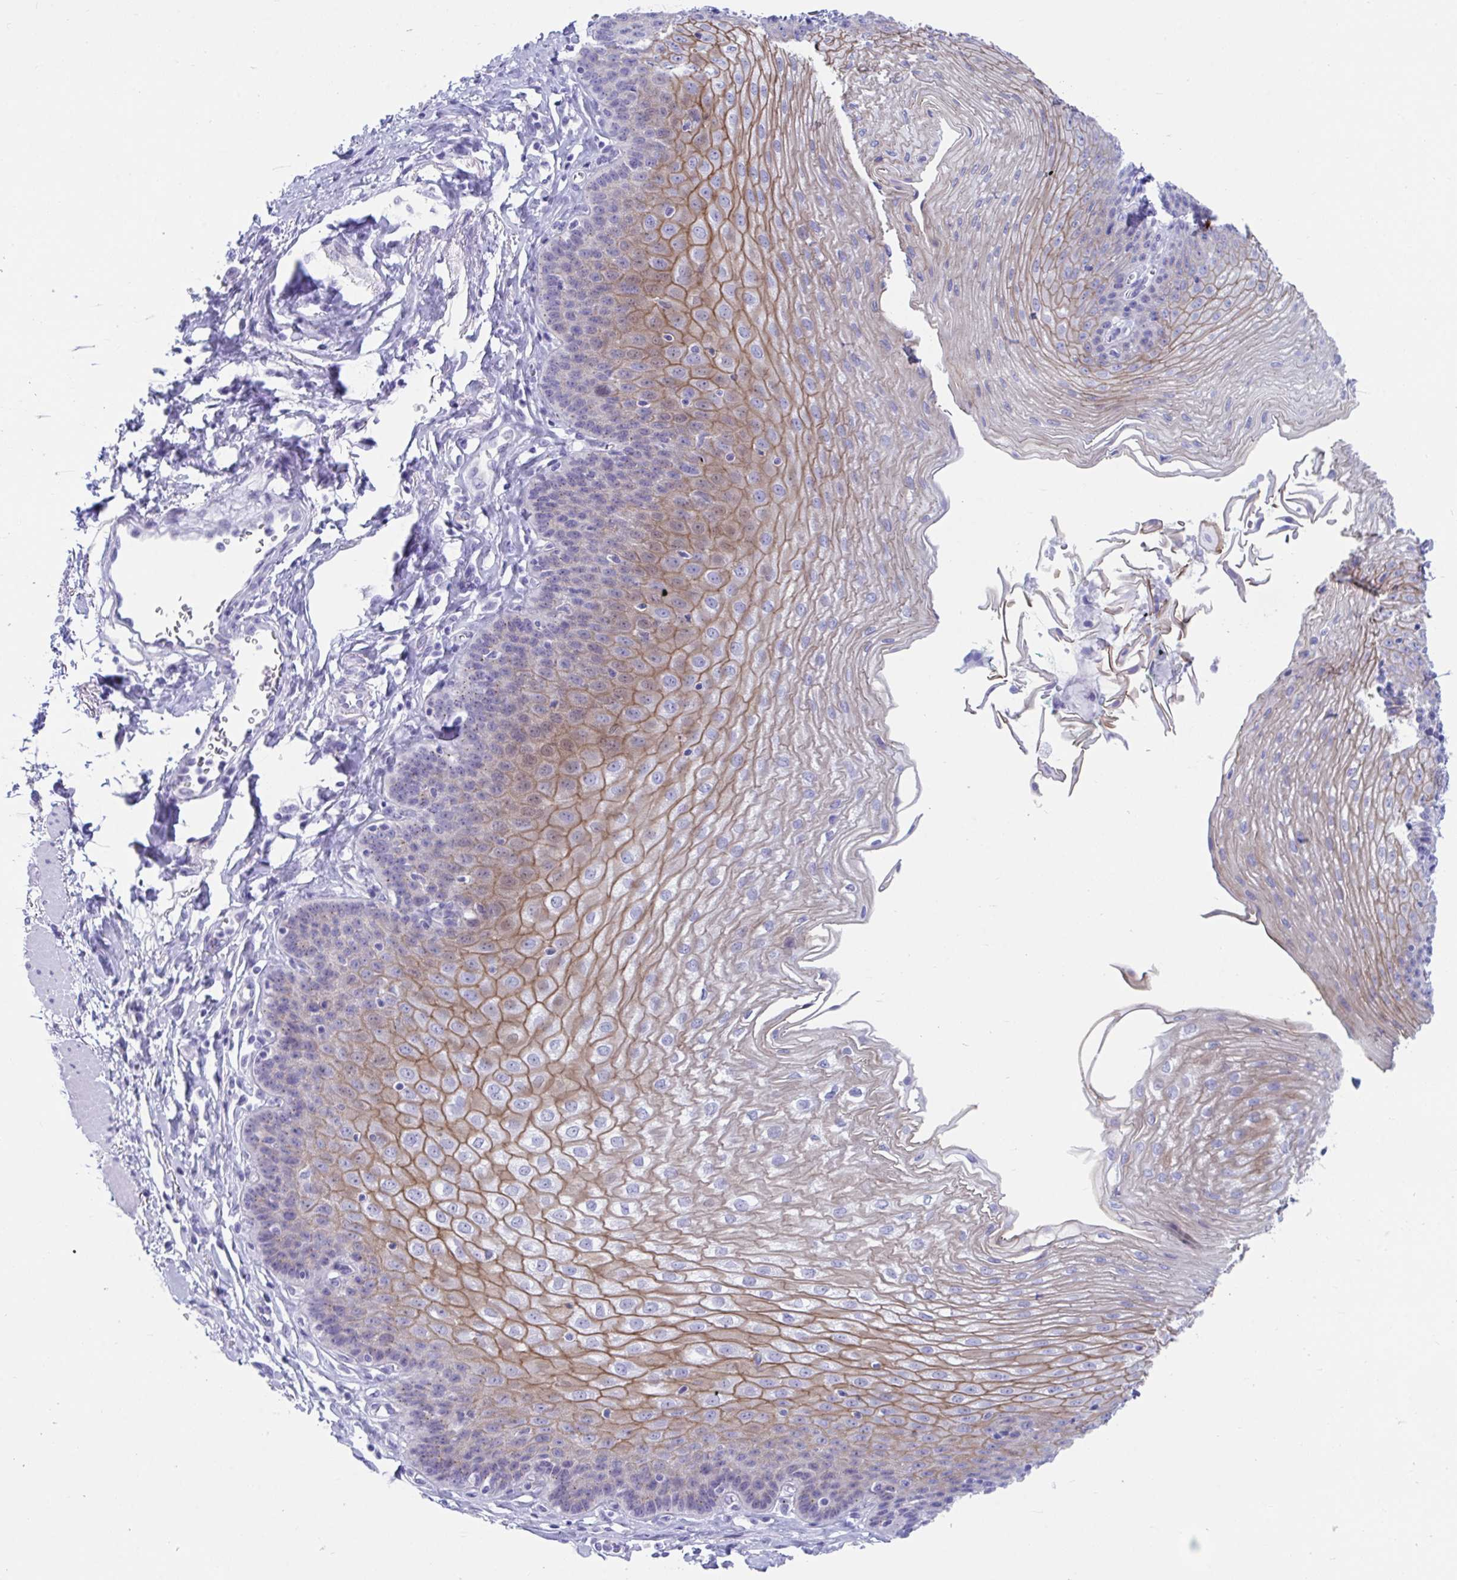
{"staining": {"intensity": "moderate", "quantity": "<25%", "location": "cytoplasmic/membranous,nuclear"}, "tissue": "esophagus", "cell_type": "Squamous epithelial cells", "image_type": "normal", "snomed": [{"axis": "morphology", "description": "Normal tissue, NOS"}, {"axis": "topography", "description": "Esophagus"}], "caption": "Immunohistochemical staining of normal human esophagus demonstrates low levels of moderate cytoplasmic/membranous,nuclear staining in approximately <25% of squamous epithelial cells.", "gene": "TTC30A", "patient": {"sex": "female", "age": 81}}